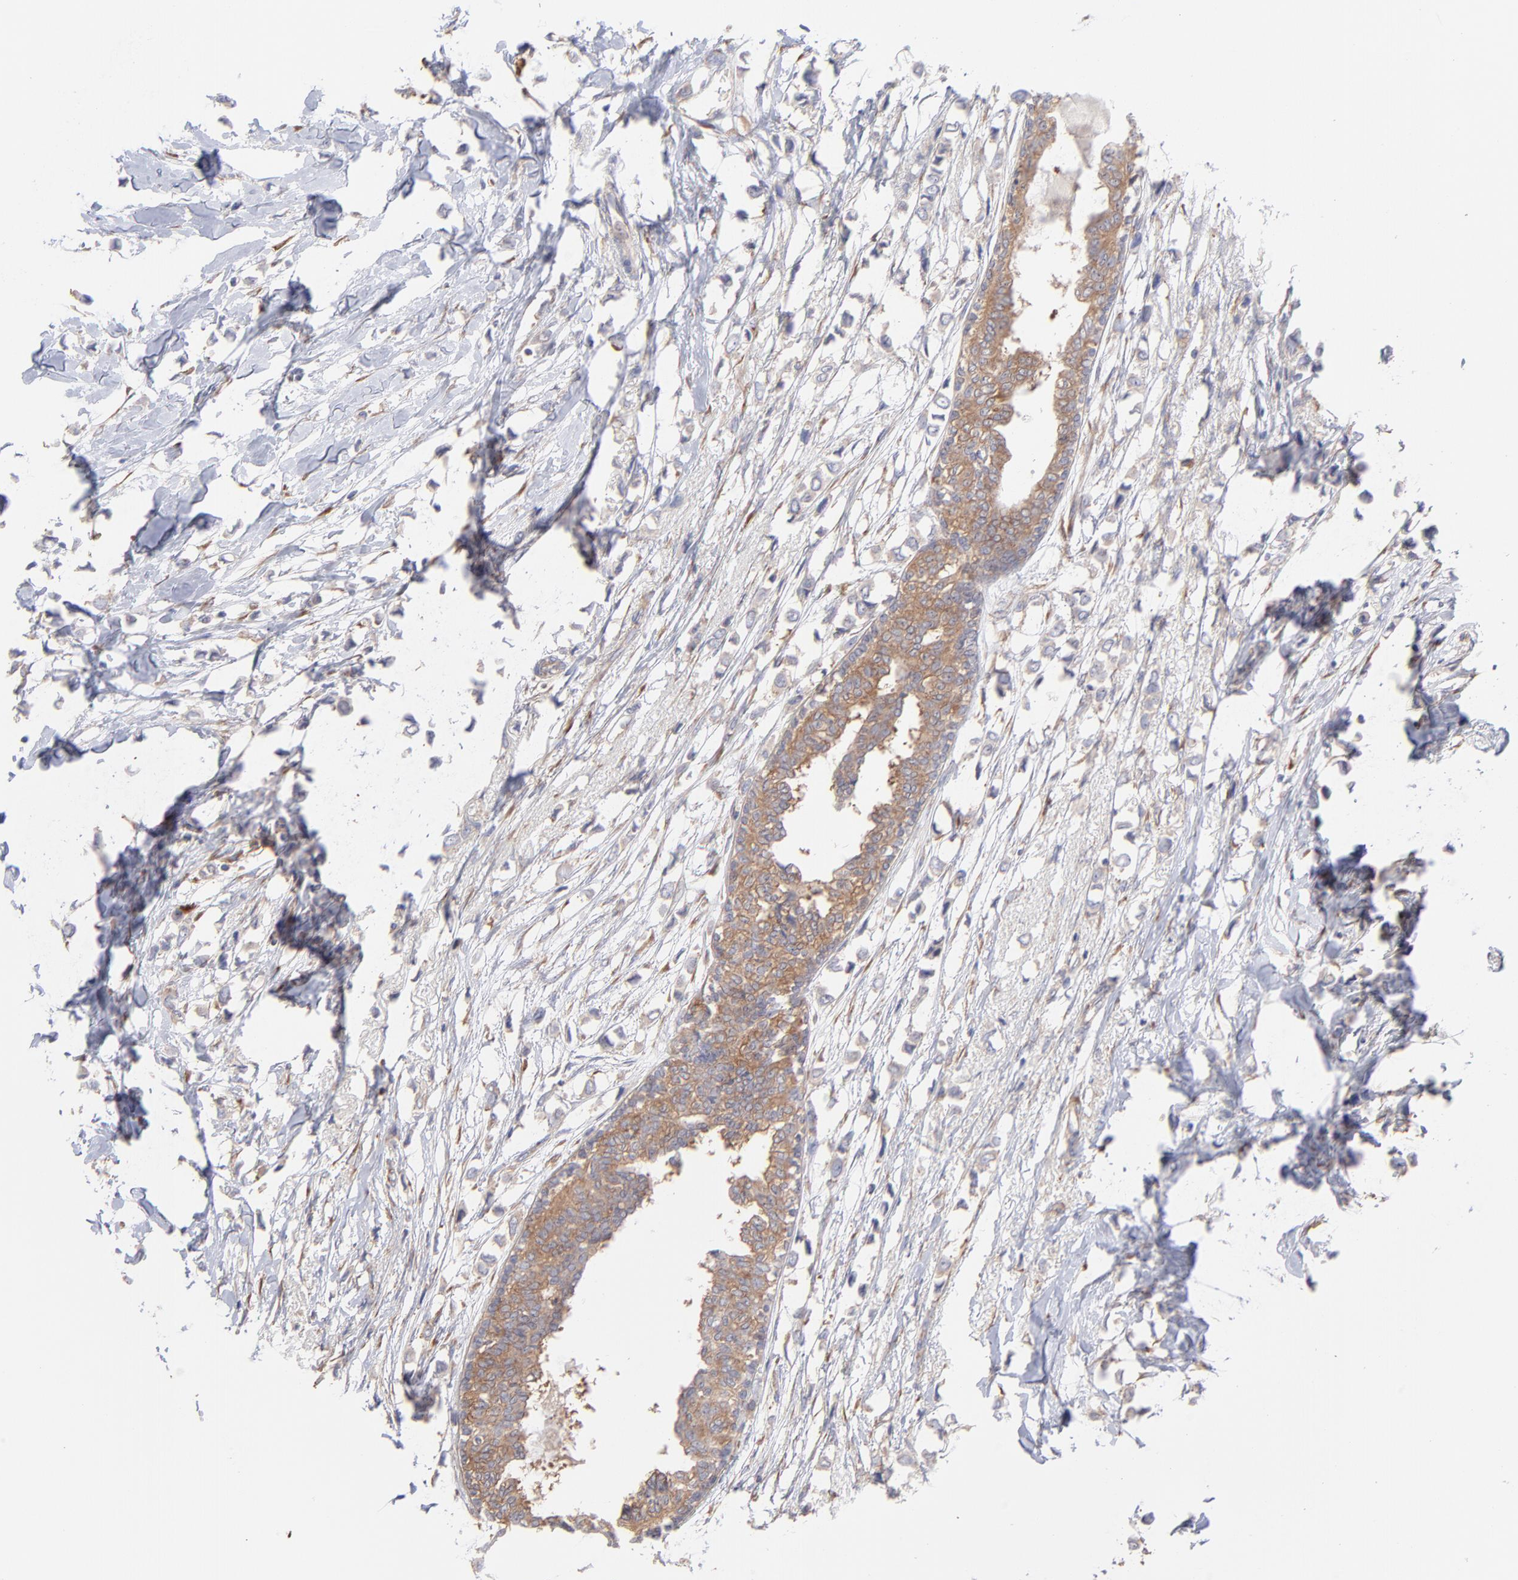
{"staining": {"intensity": "negative", "quantity": "none", "location": "none"}, "tissue": "breast cancer", "cell_type": "Tumor cells", "image_type": "cancer", "snomed": [{"axis": "morphology", "description": "Lobular carcinoma"}, {"axis": "topography", "description": "Breast"}], "caption": "Immunohistochemical staining of human breast lobular carcinoma displays no significant staining in tumor cells.", "gene": "RPLP0", "patient": {"sex": "female", "age": 51}}